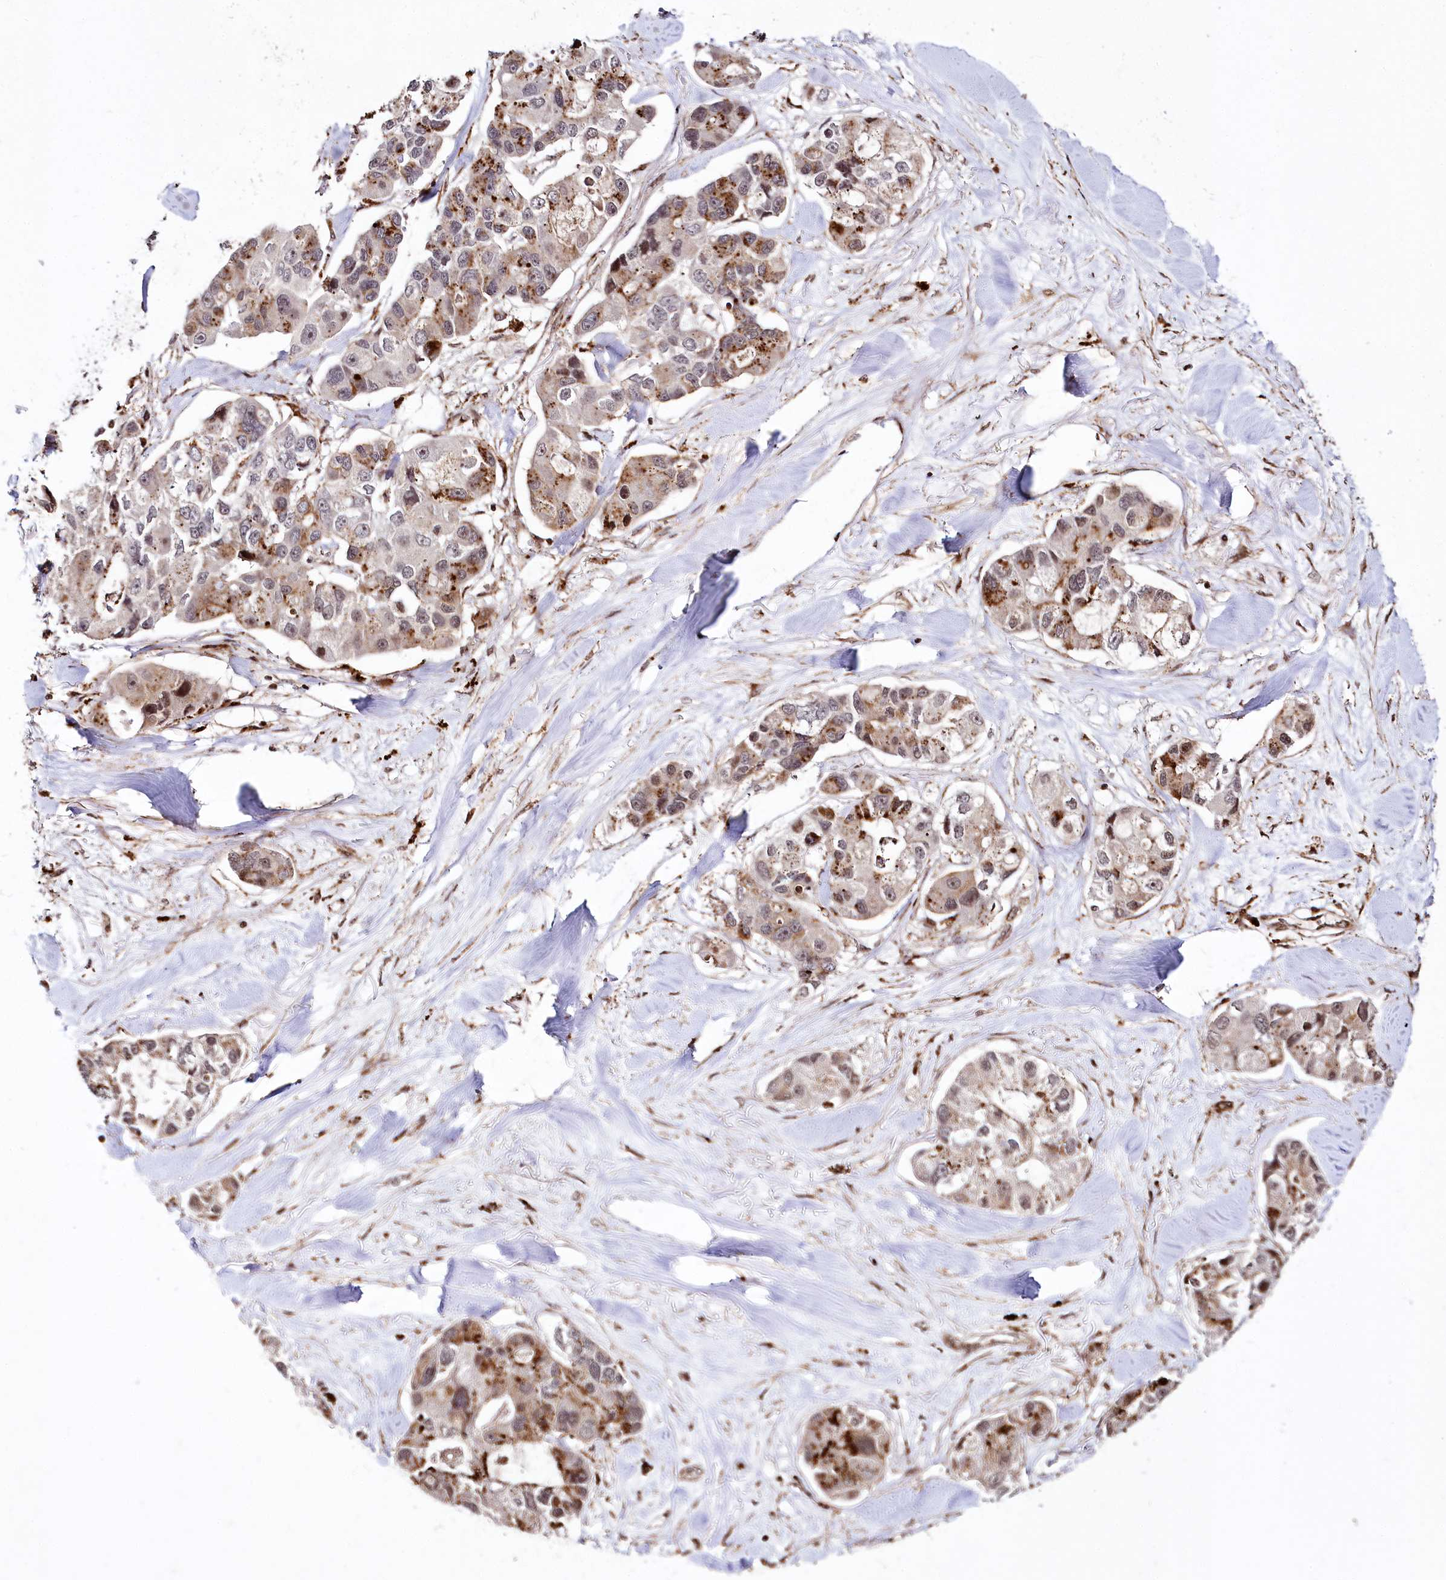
{"staining": {"intensity": "strong", "quantity": "<25%", "location": "cytoplasmic/membranous,nuclear"}, "tissue": "lung cancer", "cell_type": "Tumor cells", "image_type": "cancer", "snomed": [{"axis": "morphology", "description": "Adenocarcinoma, NOS"}, {"axis": "topography", "description": "Lung"}], "caption": "DAB (3,3'-diaminobenzidine) immunohistochemical staining of adenocarcinoma (lung) reveals strong cytoplasmic/membranous and nuclear protein positivity in about <25% of tumor cells.", "gene": "HOXC8", "patient": {"sex": "female", "age": 54}}